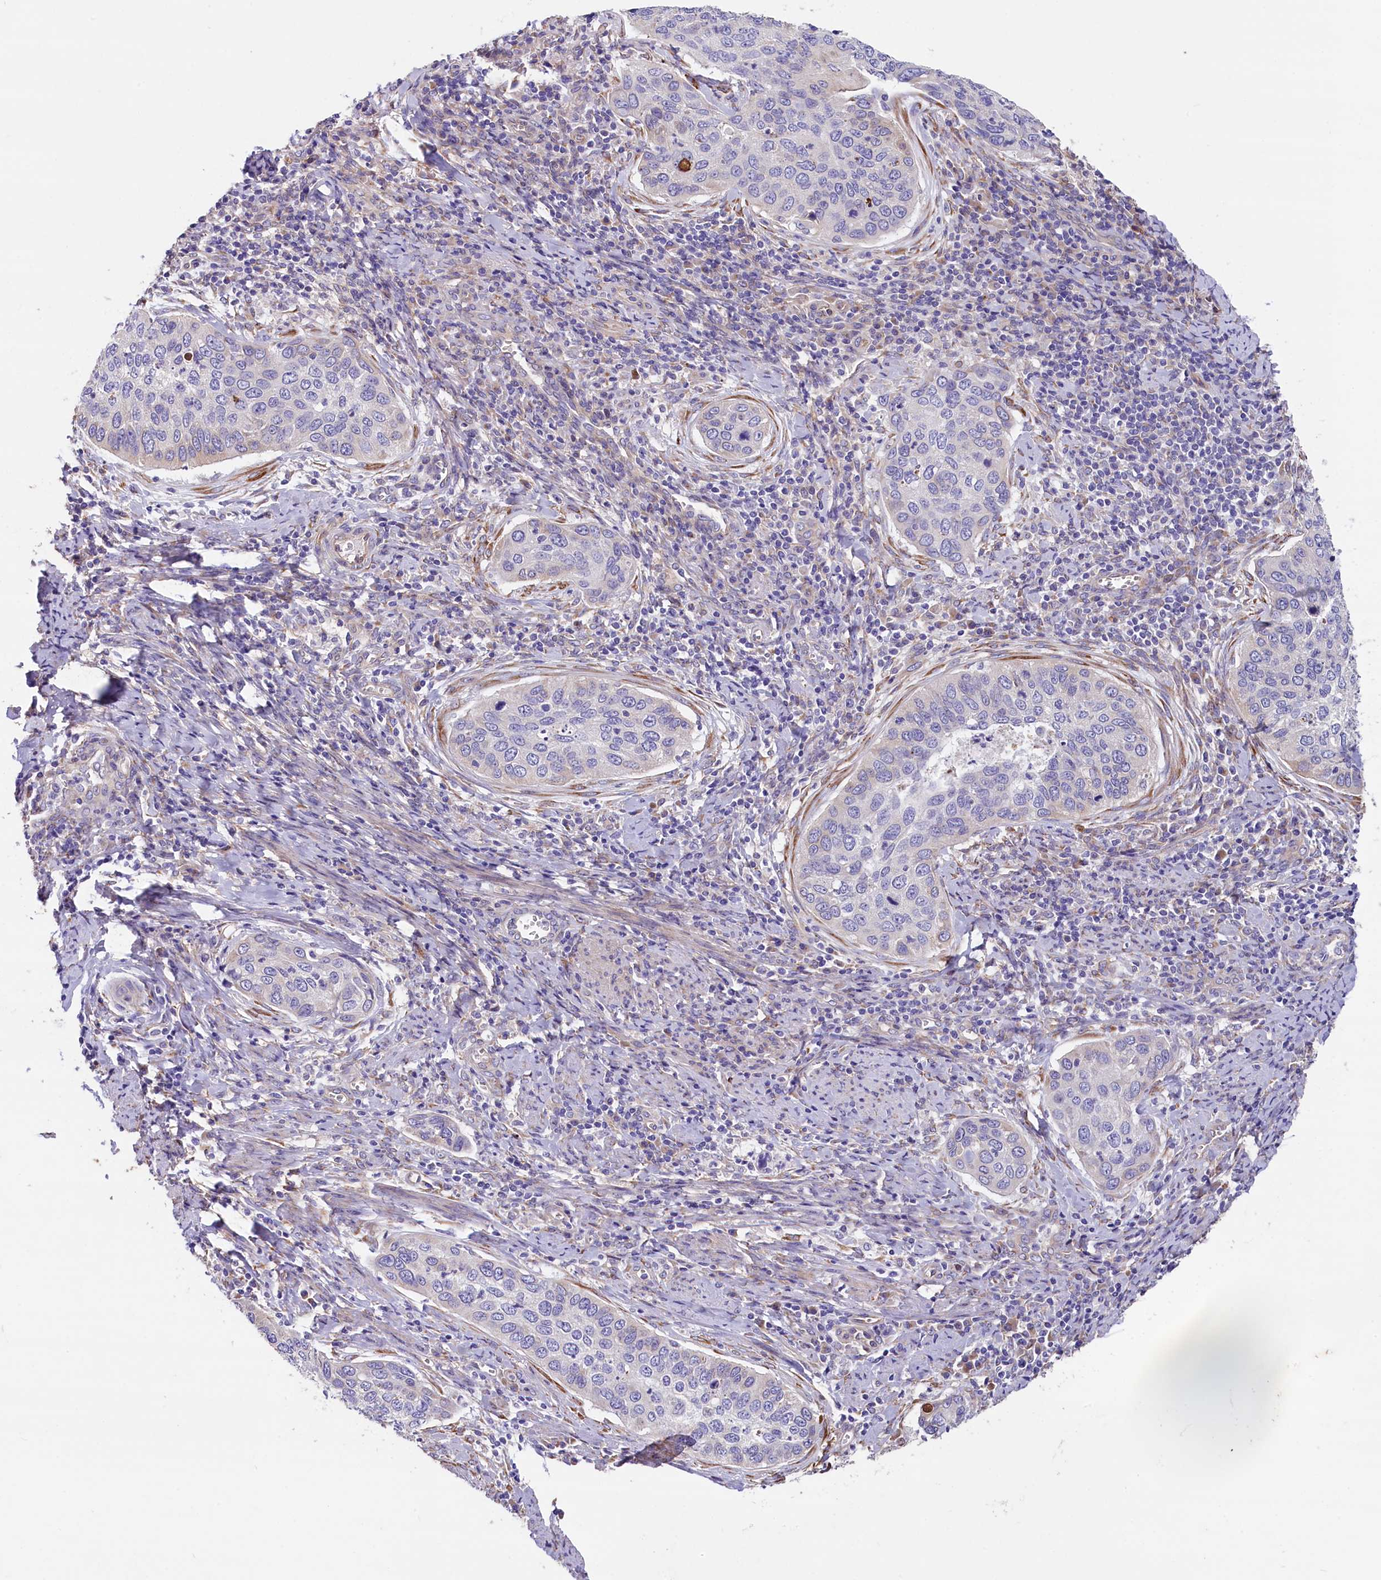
{"staining": {"intensity": "negative", "quantity": "none", "location": "none"}, "tissue": "cervical cancer", "cell_type": "Tumor cells", "image_type": "cancer", "snomed": [{"axis": "morphology", "description": "Squamous cell carcinoma, NOS"}, {"axis": "topography", "description": "Cervix"}], "caption": "Tumor cells show no significant positivity in cervical cancer (squamous cell carcinoma).", "gene": "GPR108", "patient": {"sex": "female", "age": 53}}